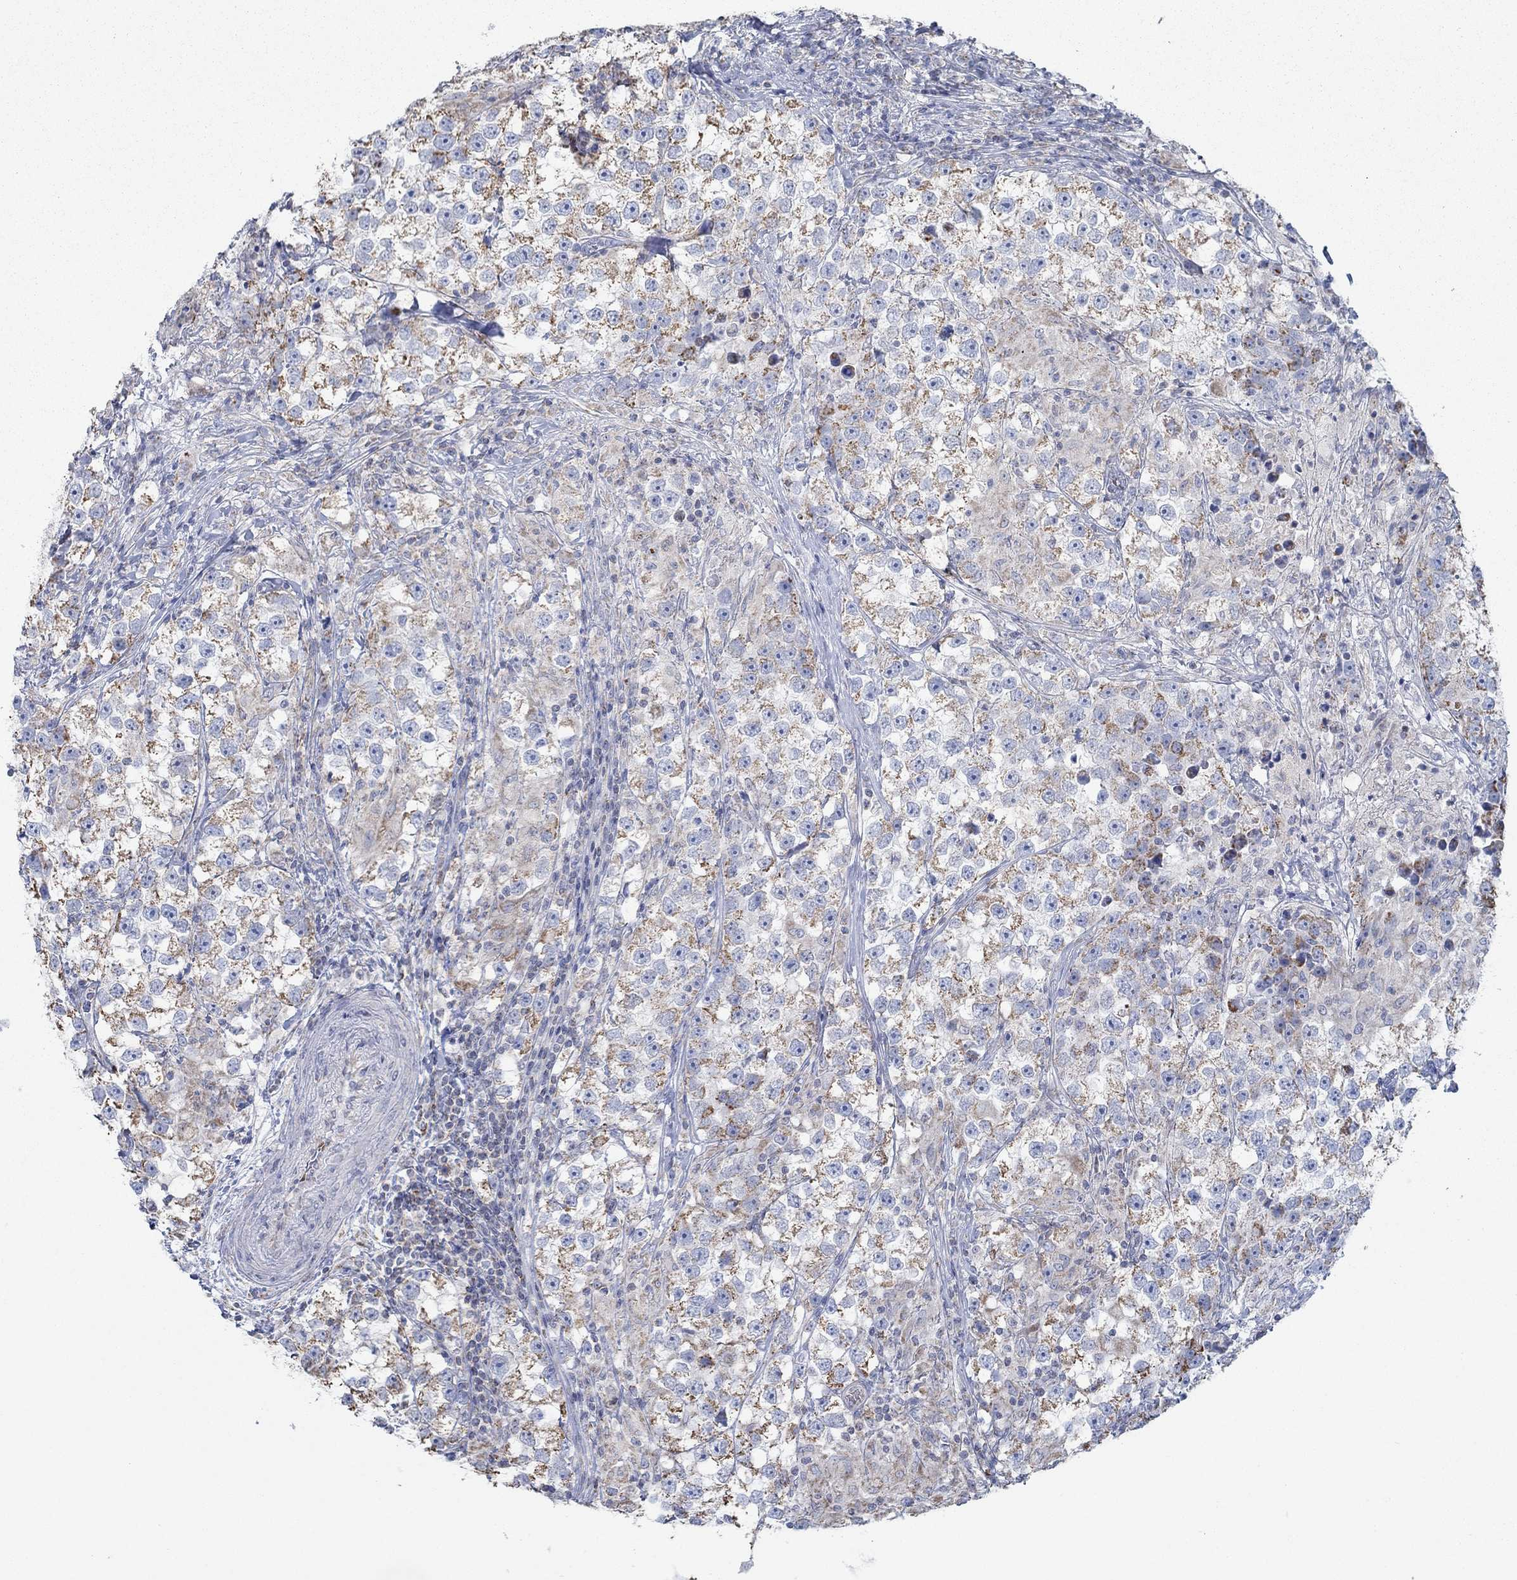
{"staining": {"intensity": "strong", "quantity": "25%-75%", "location": "cytoplasmic/membranous"}, "tissue": "testis cancer", "cell_type": "Tumor cells", "image_type": "cancer", "snomed": [{"axis": "morphology", "description": "Seminoma, NOS"}, {"axis": "topography", "description": "Testis"}], "caption": "Tumor cells exhibit high levels of strong cytoplasmic/membranous expression in approximately 25%-75% of cells in human testis cancer.", "gene": "GLOD5", "patient": {"sex": "male", "age": 46}}